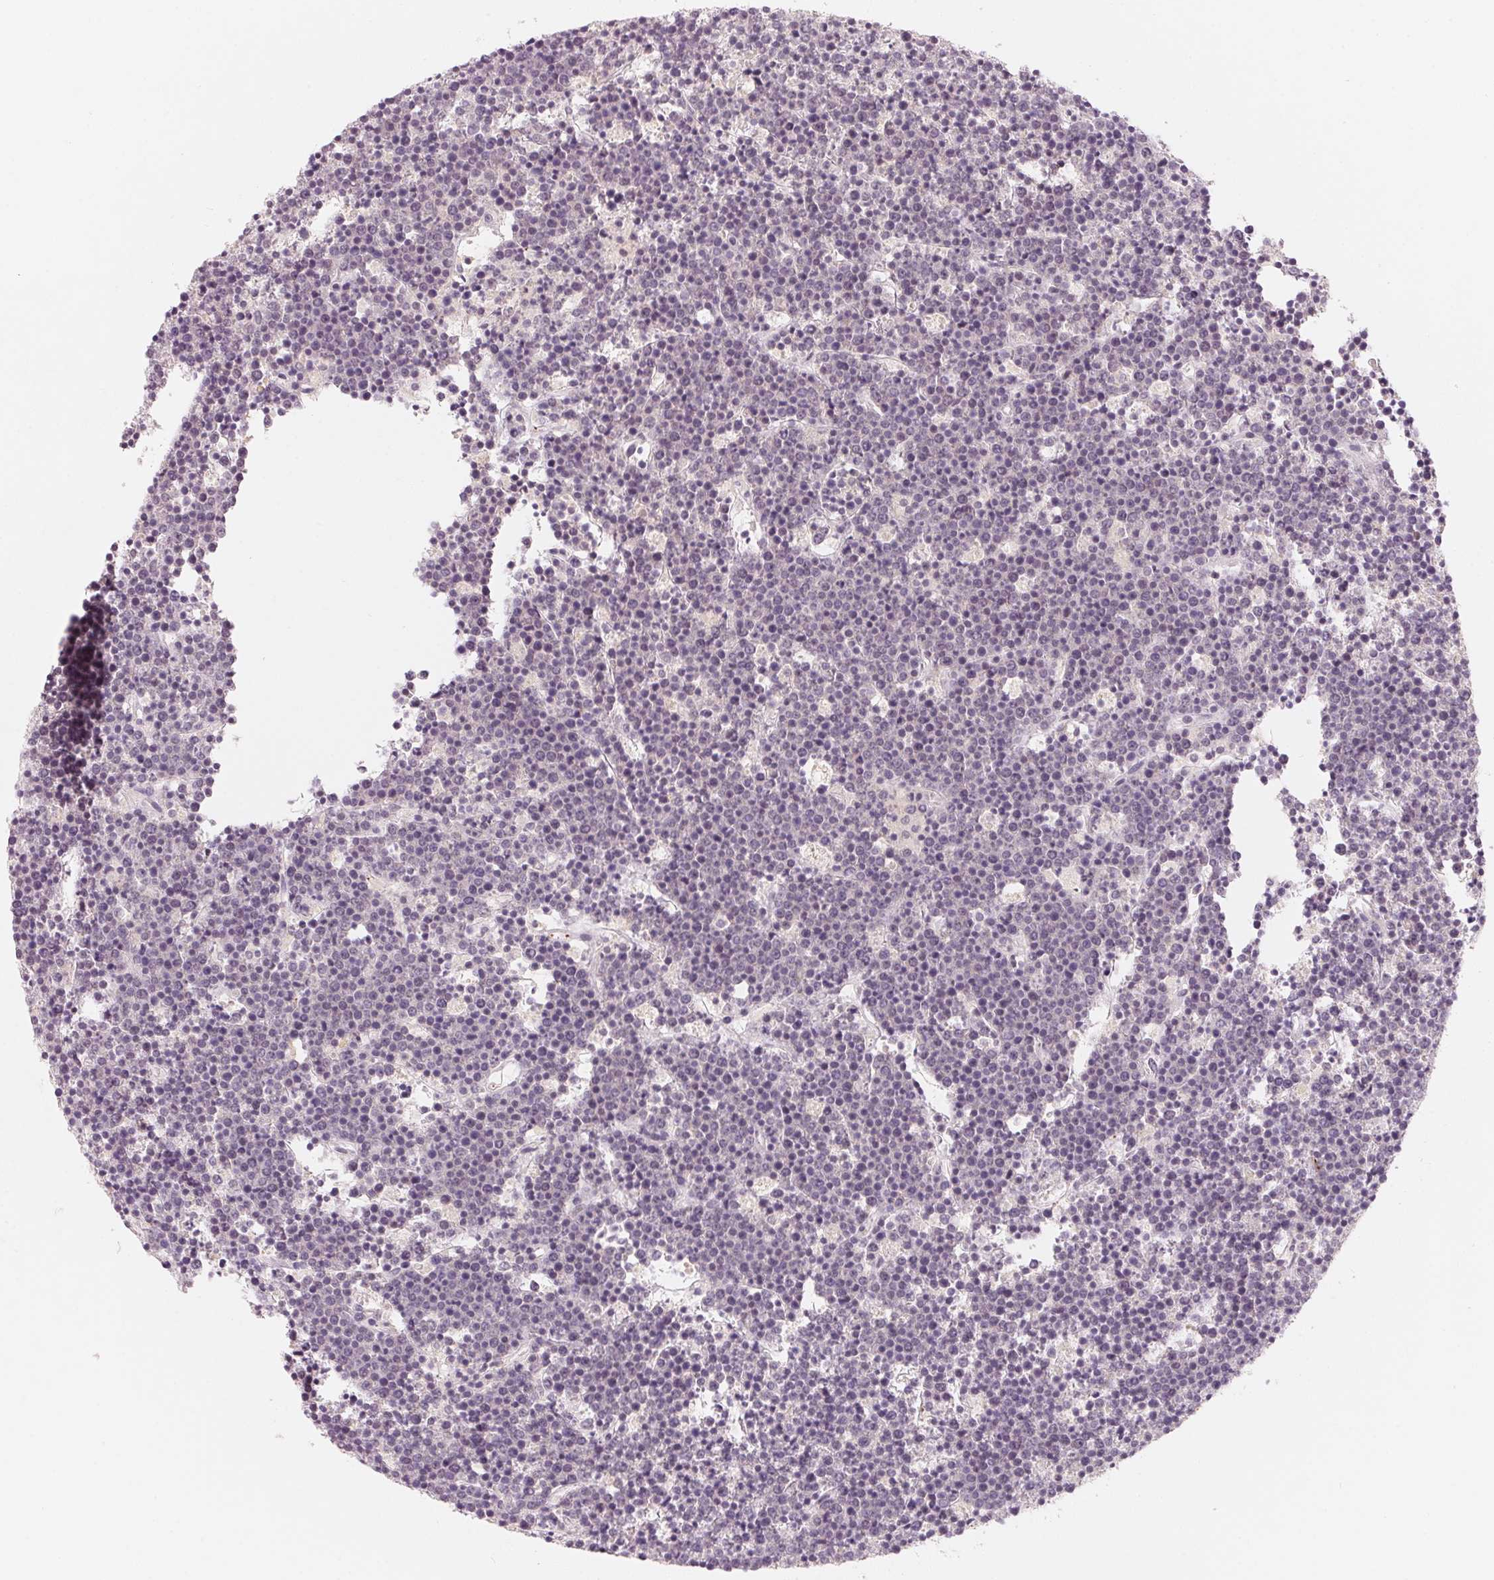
{"staining": {"intensity": "negative", "quantity": "none", "location": "none"}, "tissue": "lymphoma", "cell_type": "Tumor cells", "image_type": "cancer", "snomed": [{"axis": "morphology", "description": "Malignant lymphoma, non-Hodgkin's type, High grade"}, {"axis": "topography", "description": "Ovary"}], "caption": "Immunohistochemical staining of malignant lymphoma, non-Hodgkin's type (high-grade) demonstrates no significant staining in tumor cells.", "gene": "ARHGAP22", "patient": {"sex": "female", "age": 56}}